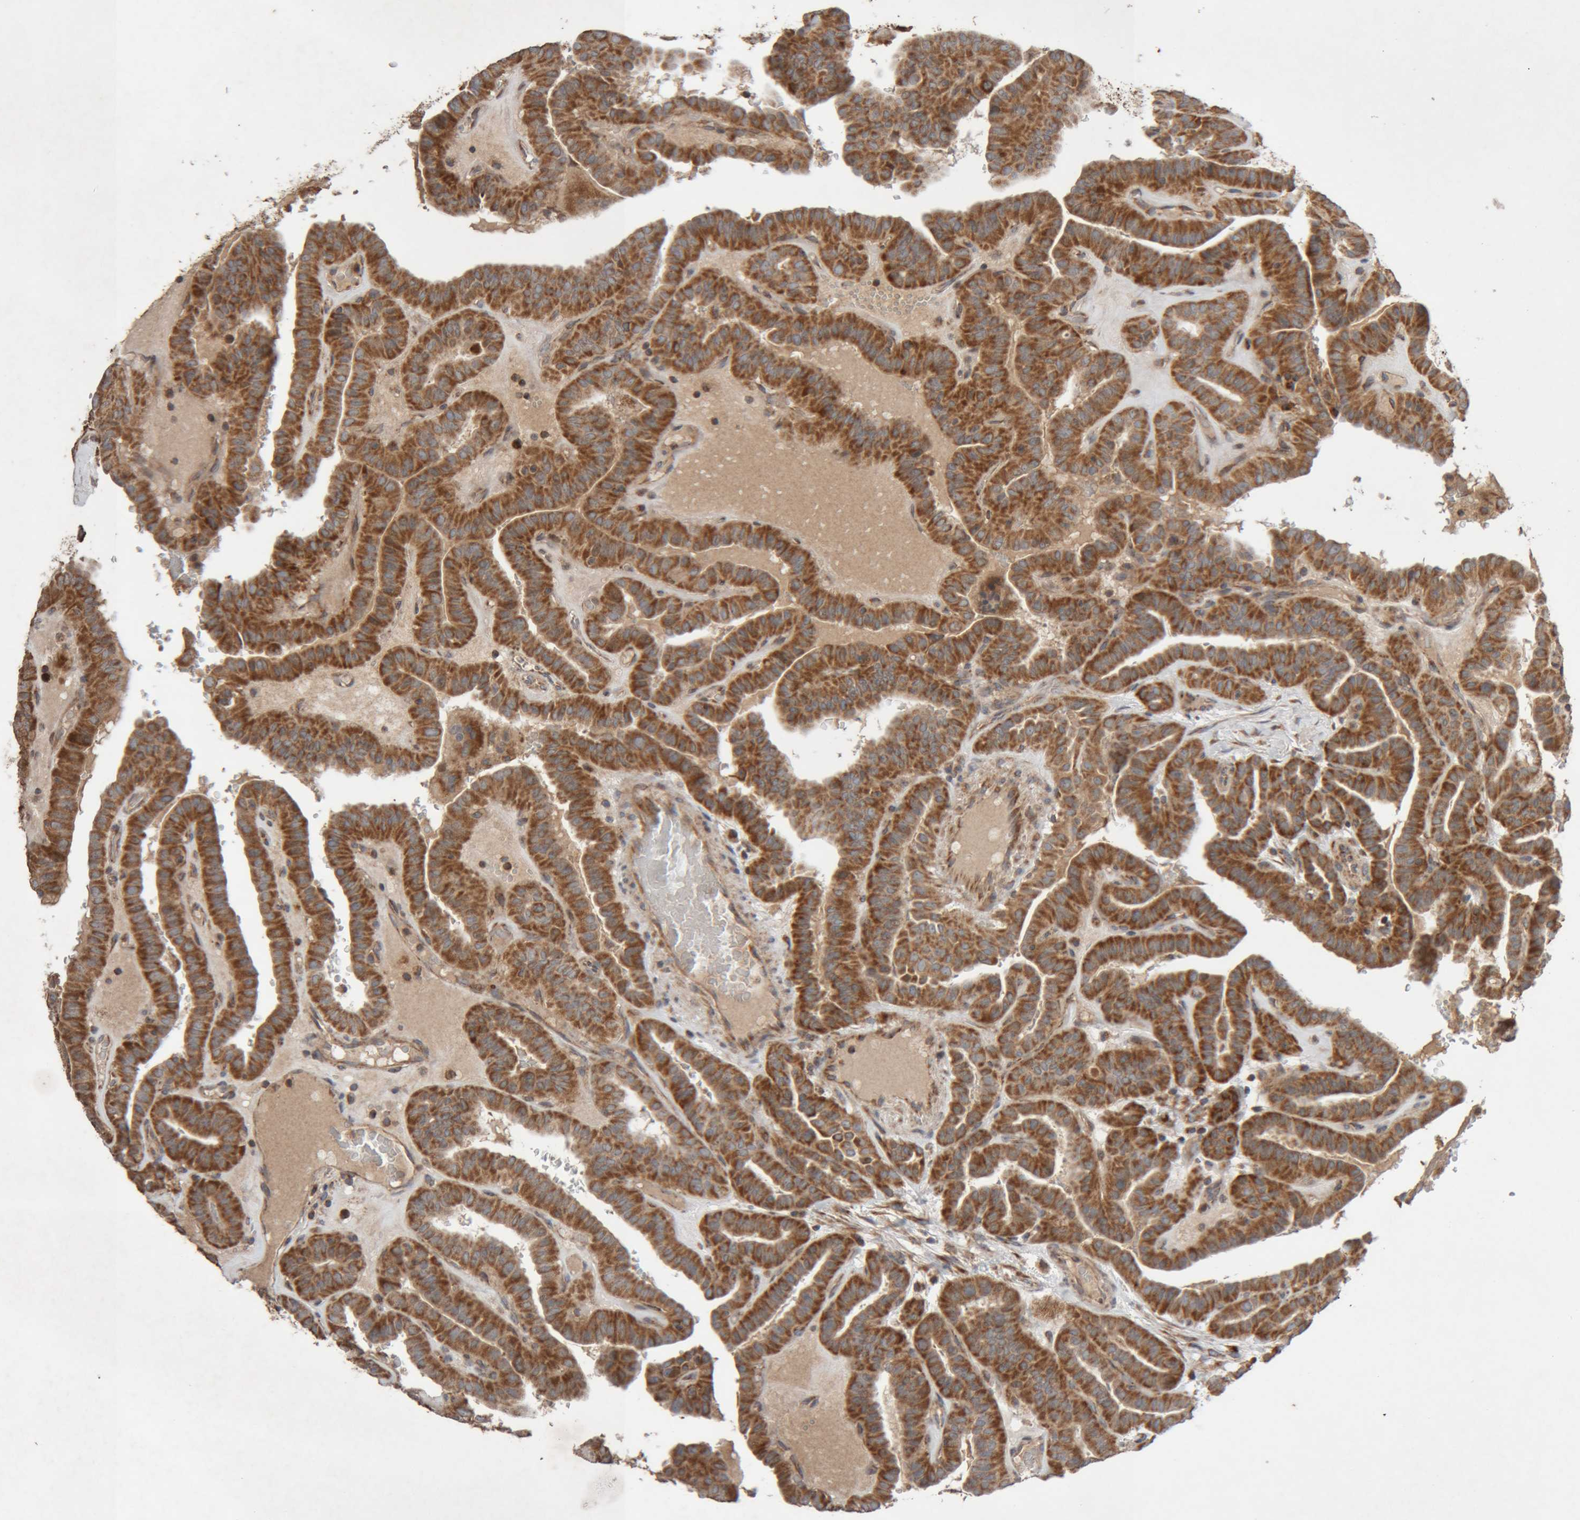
{"staining": {"intensity": "strong", "quantity": ">75%", "location": "cytoplasmic/membranous"}, "tissue": "thyroid cancer", "cell_type": "Tumor cells", "image_type": "cancer", "snomed": [{"axis": "morphology", "description": "Papillary adenocarcinoma, NOS"}, {"axis": "topography", "description": "Thyroid gland"}], "caption": "A micrograph showing strong cytoplasmic/membranous expression in about >75% of tumor cells in thyroid cancer (papillary adenocarcinoma), as visualized by brown immunohistochemical staining.", "gene": "KIF21B", "patient": {"sex": "male", "age": 77}}